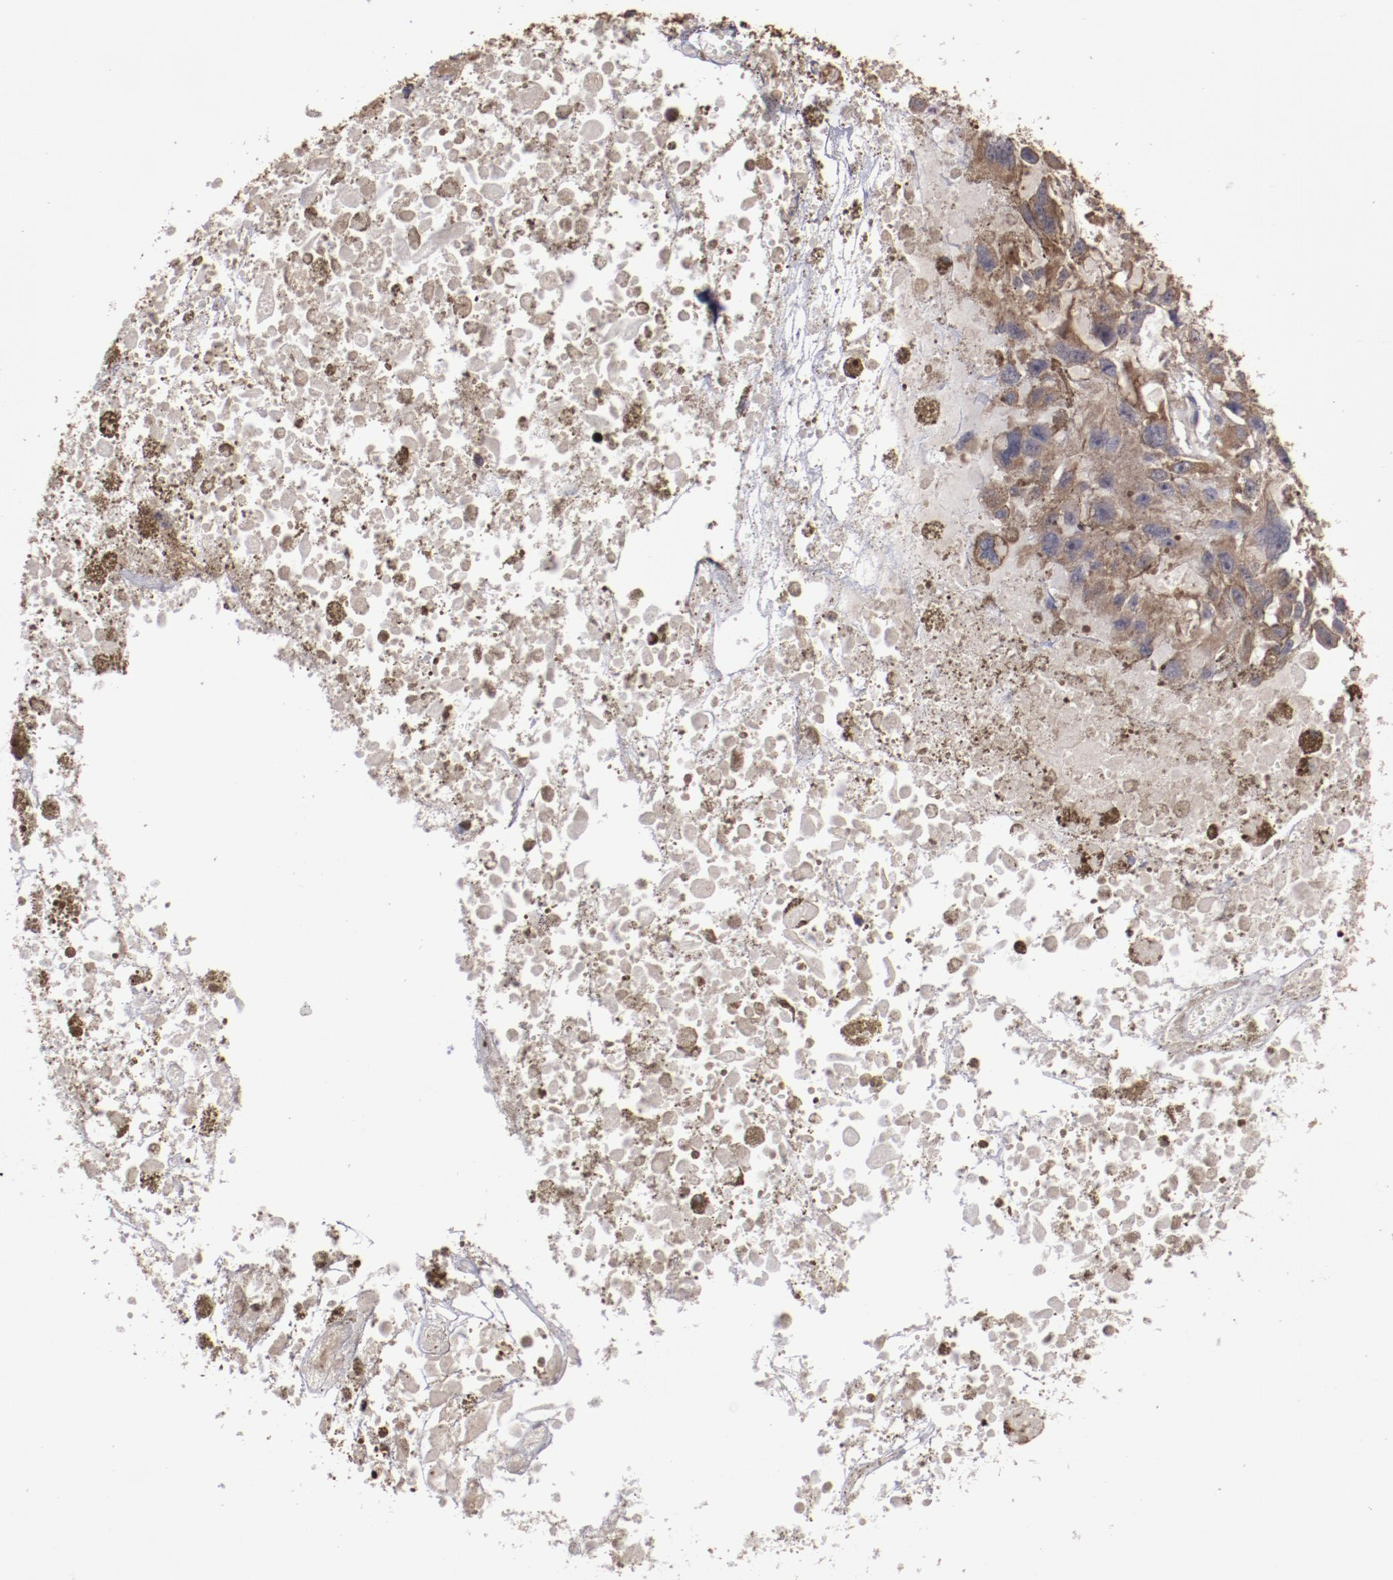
{"staining": {"intensity": "strong", "quantity": ">75%", "location": "cytoplasmic/membranous"}, "tissue": "melanoma", "cell_type": "Tumor cells", "image_type": "cancer", "snomed": [{"axis": "morphology", "description": "Malignant melanoma, Metastatic site"}, {"axis": "topography", "description": "Lymph node"}], "caption": "This is an image of immunohistochemistry (IHC) staining of malignant melanoma (metastatic site), which shows strong positivity in the cytoplasmic/membranous of tumor cells.", "gene": "RPS4Y1", "patient": {"sex": "male", "age": 59}}